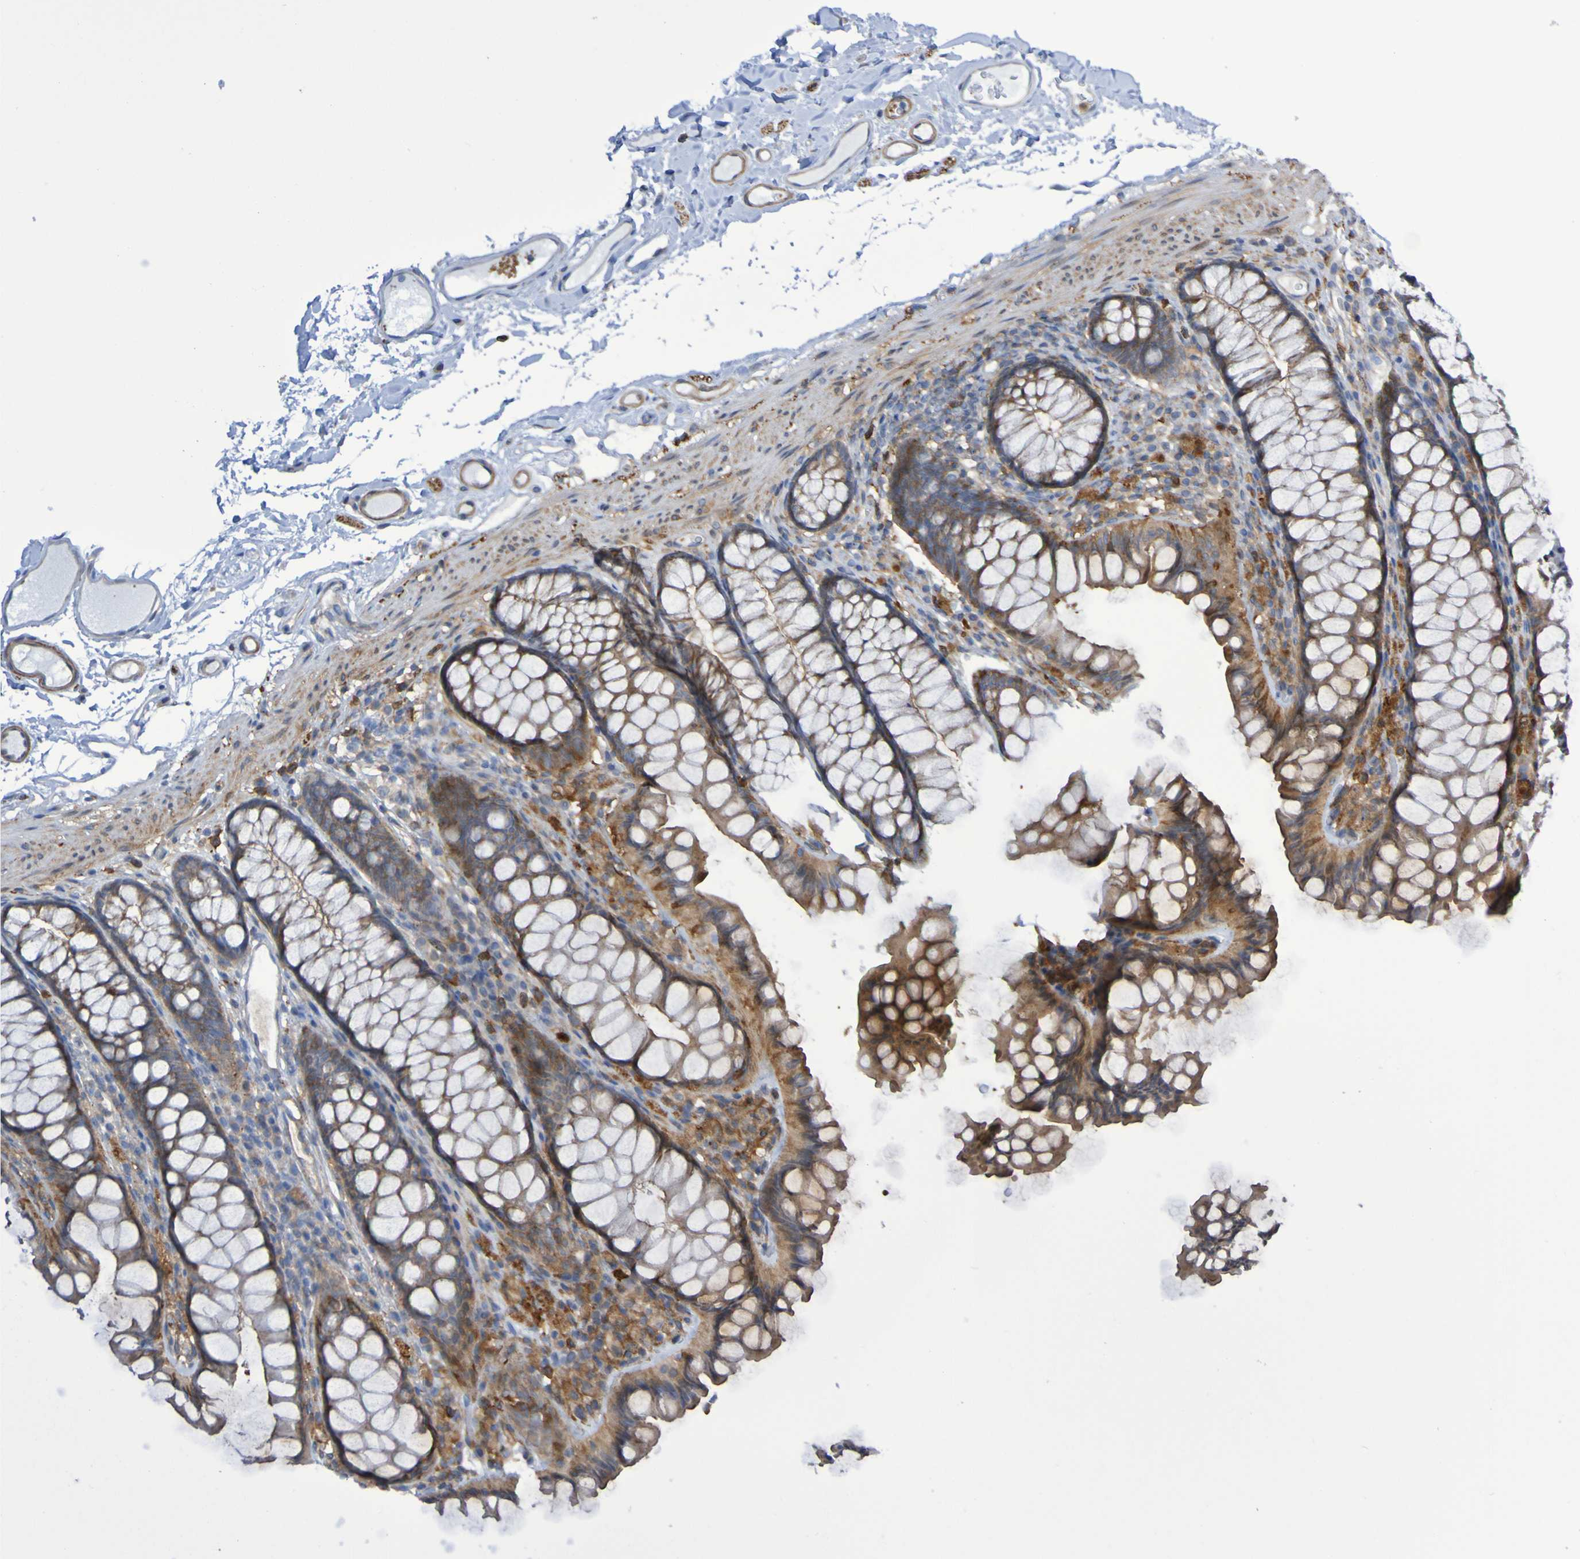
{"staining": {"intensity": "weak", "quantity": "25%-75%", "location": "cytoplasmic/membranous"}, "tissue": "colon", "cell_type": "Endothelial cells", "image_type": "normal", "snomed": [{"axis": "morphology", "description": "Normal tissue, NOS"}, {"axis": "topography", "description": "Colon"}], "caption": "Benign colon was stained to show a protein in brown. There is low levels of weak cytoplasmic/membranous staining in approximately 25%-75% of endothelial cells.", "gene": "SCRG1", "patient": {"sex": "female", "age": 55}}